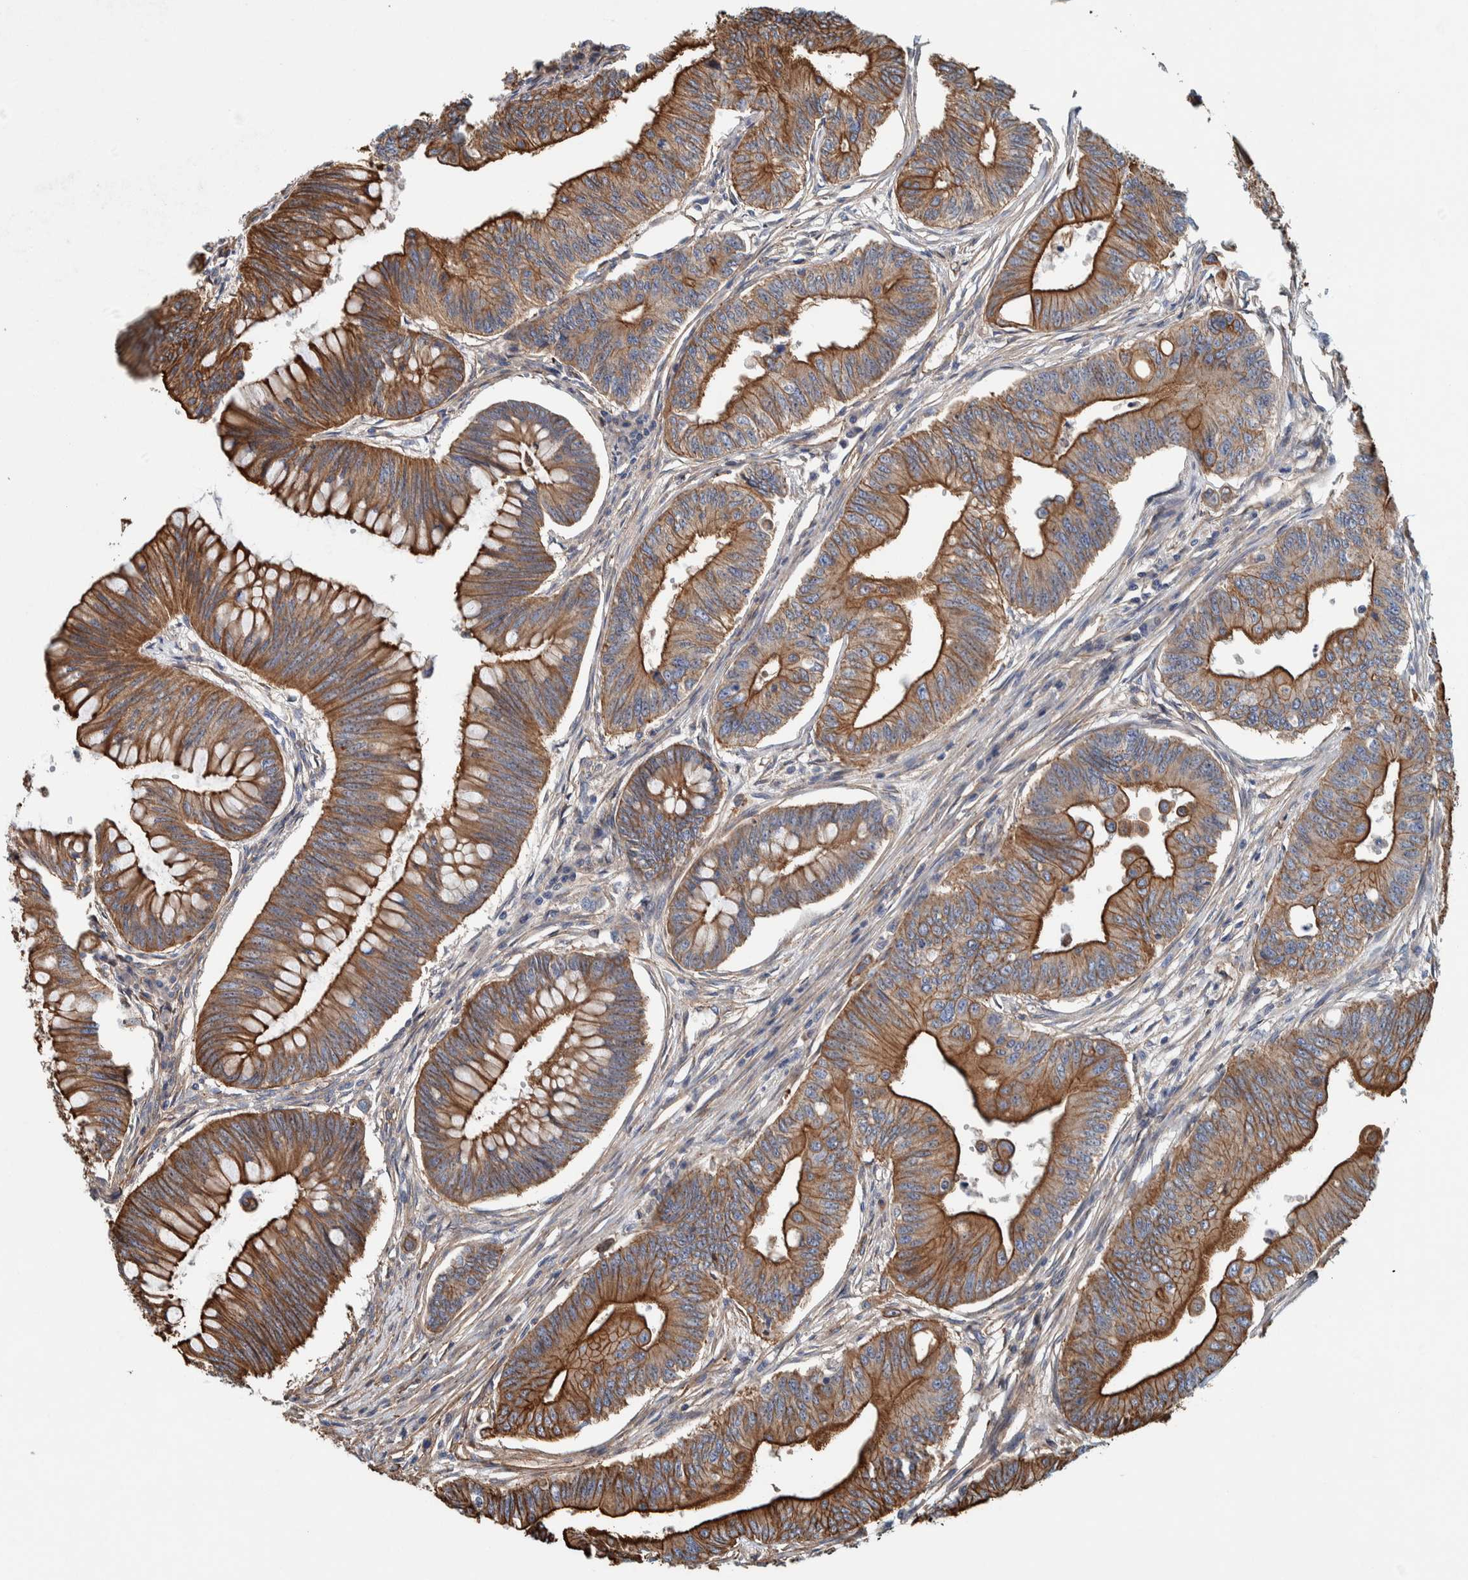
{"staining": {"intensity": "strong", "quantity": ">75%", "location": "cytoplasmic/membranous"}, "tissue": "colorectal cancer", "cell_type": "Tumor cells", "image_type": "cancer", "snomed": [{"axis": "morphology", "description": "Adenoma, NOS"}, {"axis": "morphology", "description": "Adenocarcinoma, NOS"}, {"axis": "topography", "description": "Colon"}], "caption": "This is an image of immunohistochemistry staining of colorectal adenocarcinoma, which shows strong staining in the cytoplasmic/membranous of tumor cells.", "gene": "PKD1L1", "patient": {"sex": "male", "age": 79}}